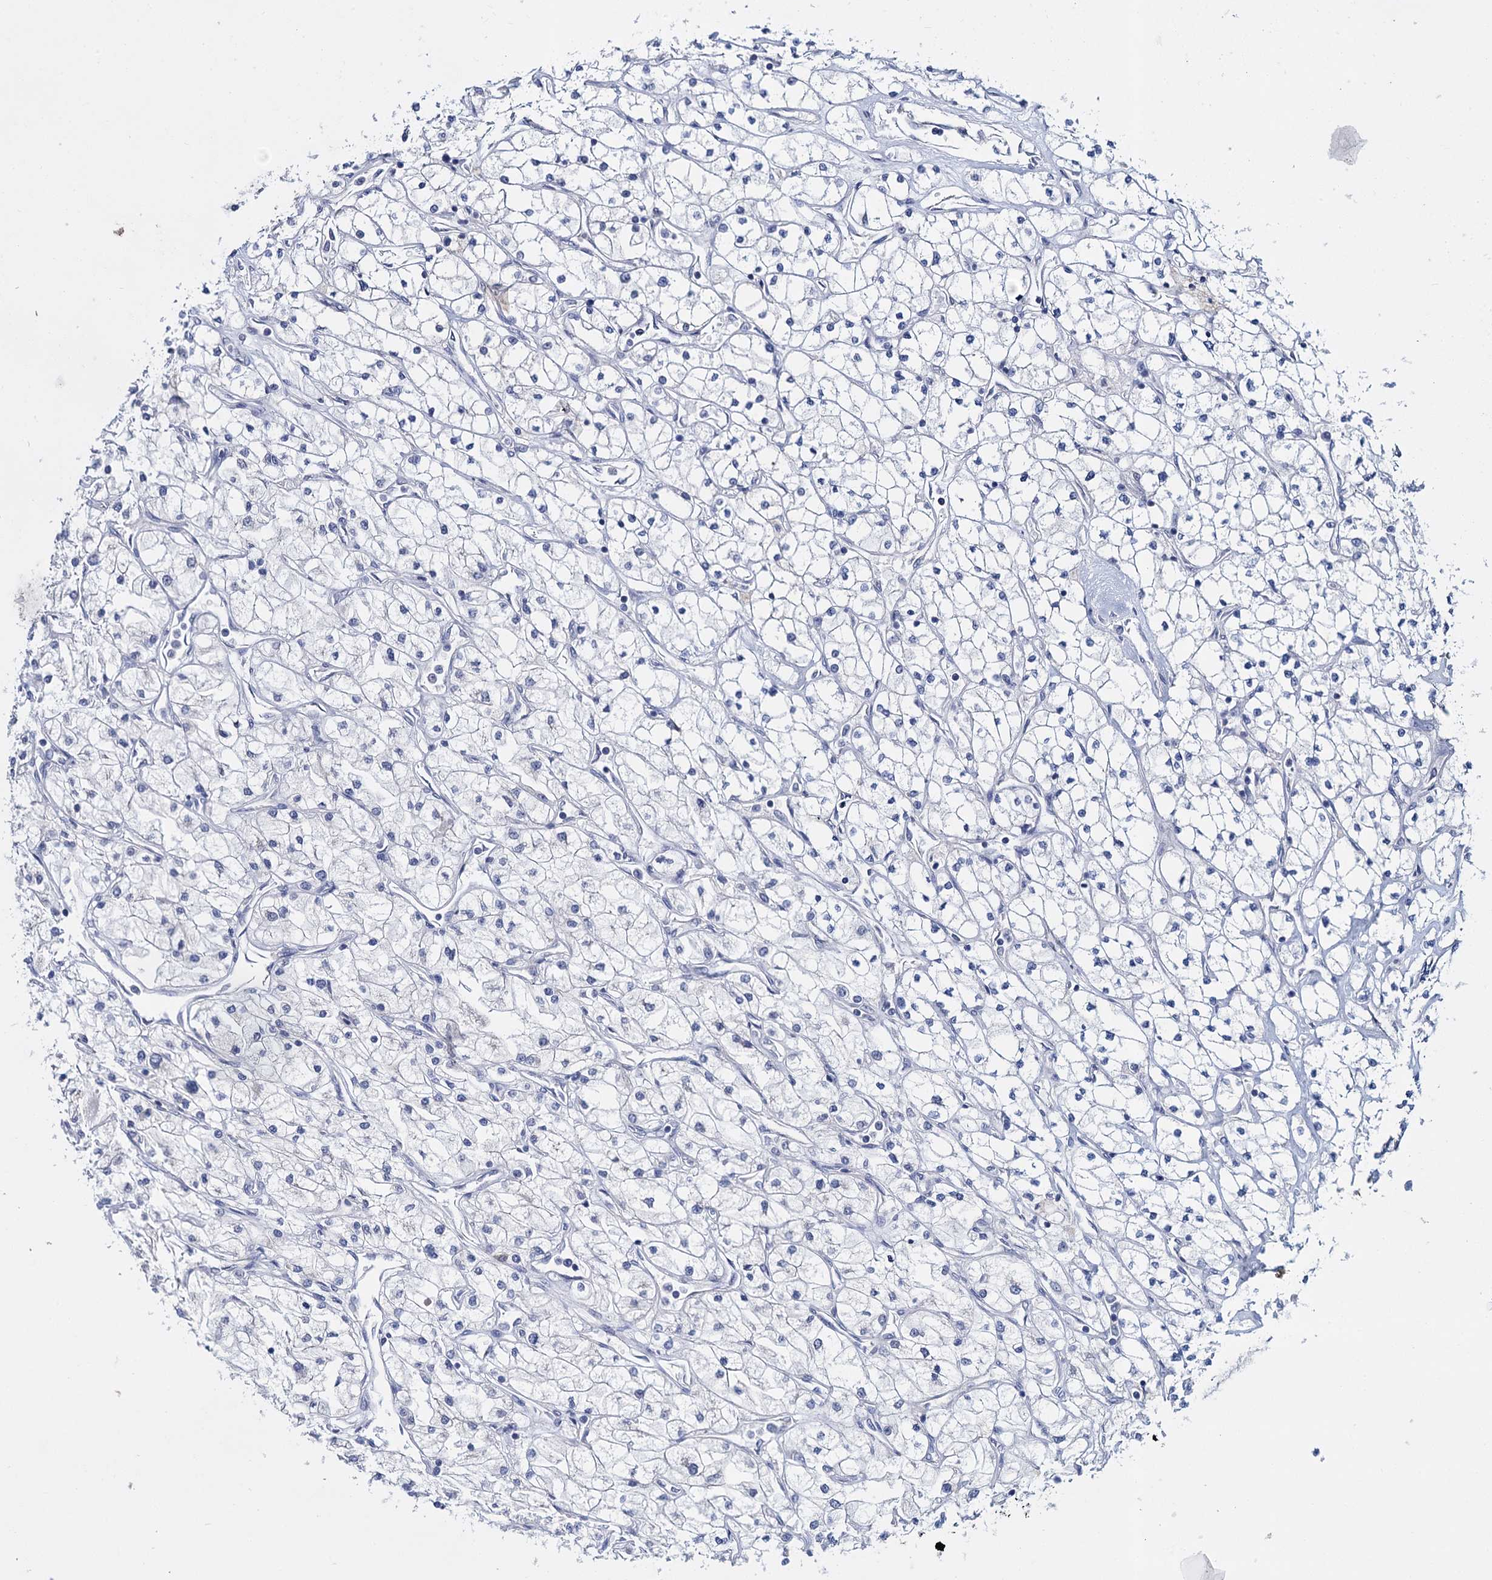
{"staining": {"intensity": "negative", "quantity": "none", "location": "none"}, "tissue": "renal cancer", "cell_type": "Tumor cells", "image_type": "cancer", "snomed": [{"axis": "morphology", "description": "Adenocarcinoma, NOS"}, {"axis": "topography", "description": "Kidney"}], "caption": "Immunohistochemical staining of renal cancer reveals no significant positivity in tumor cells.", "gene": "GSTM2", "patient": {"sex": "male", "age": 80}}